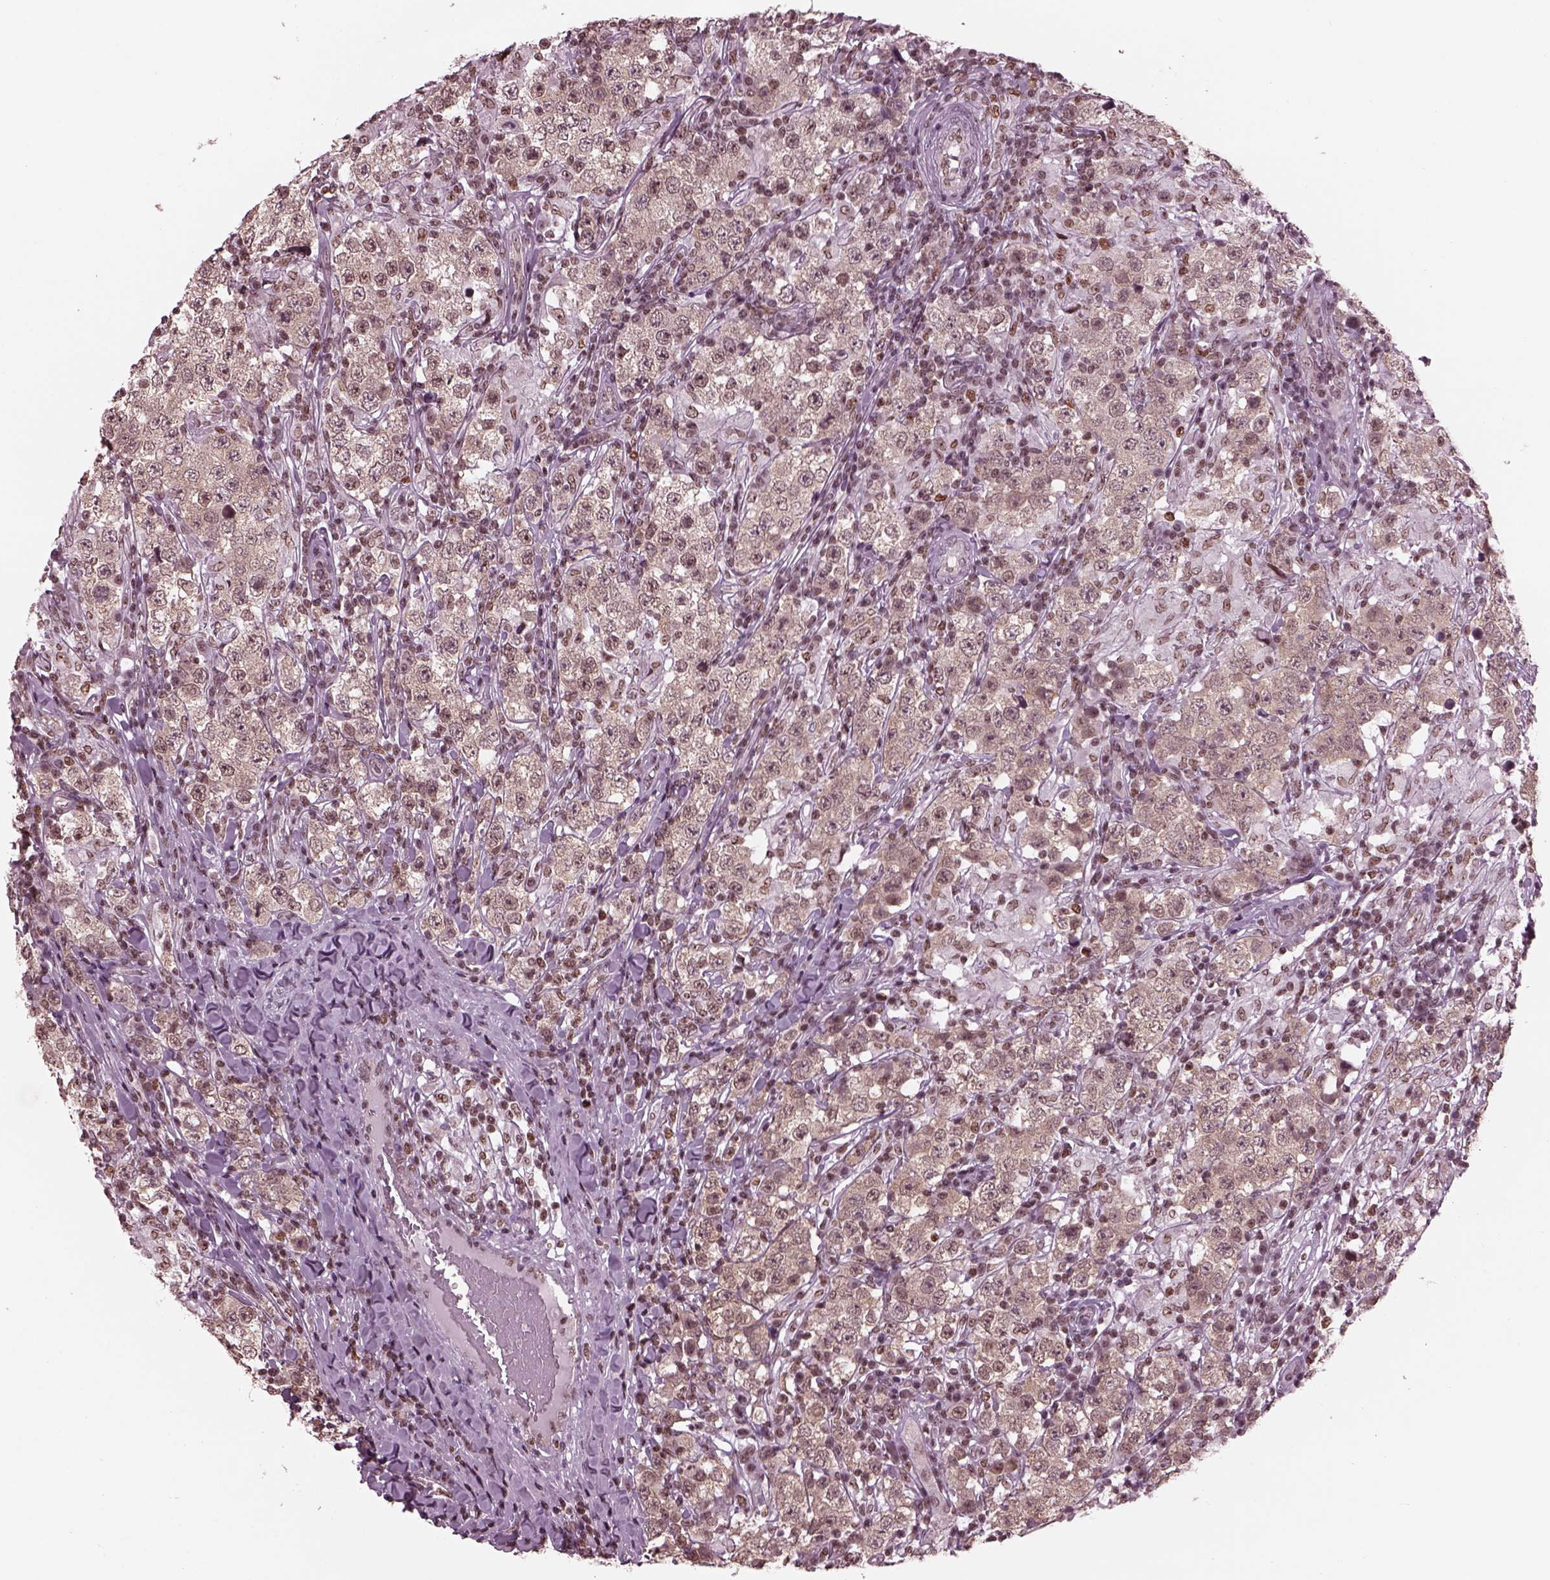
{"staining": {"intensity": "weak", "quantity": "25%-75%", "location": "cytoplasmic/membranous"}, "tissue": "testis cancer", "cell_type": "Tumor cells", "image_type": "cancer", "snomed": [{"axis": "morphology", "description": "Seminoma, NOS"}, {"axis": "morphology", "description": "Carcinoma, Embryonal, NOS"}, {"axis": "topography", "description": "Testis"}], "caption": "DAB (3,3'-diaminobenzidine) immunohistochemical staining of testis seminoma shows weak cytoplasmic/membranous protein staining in approximately 25%-75% of tumor cells.", "gene": "RUVBL2", "patient": {"sex": "male", "age": 41}}